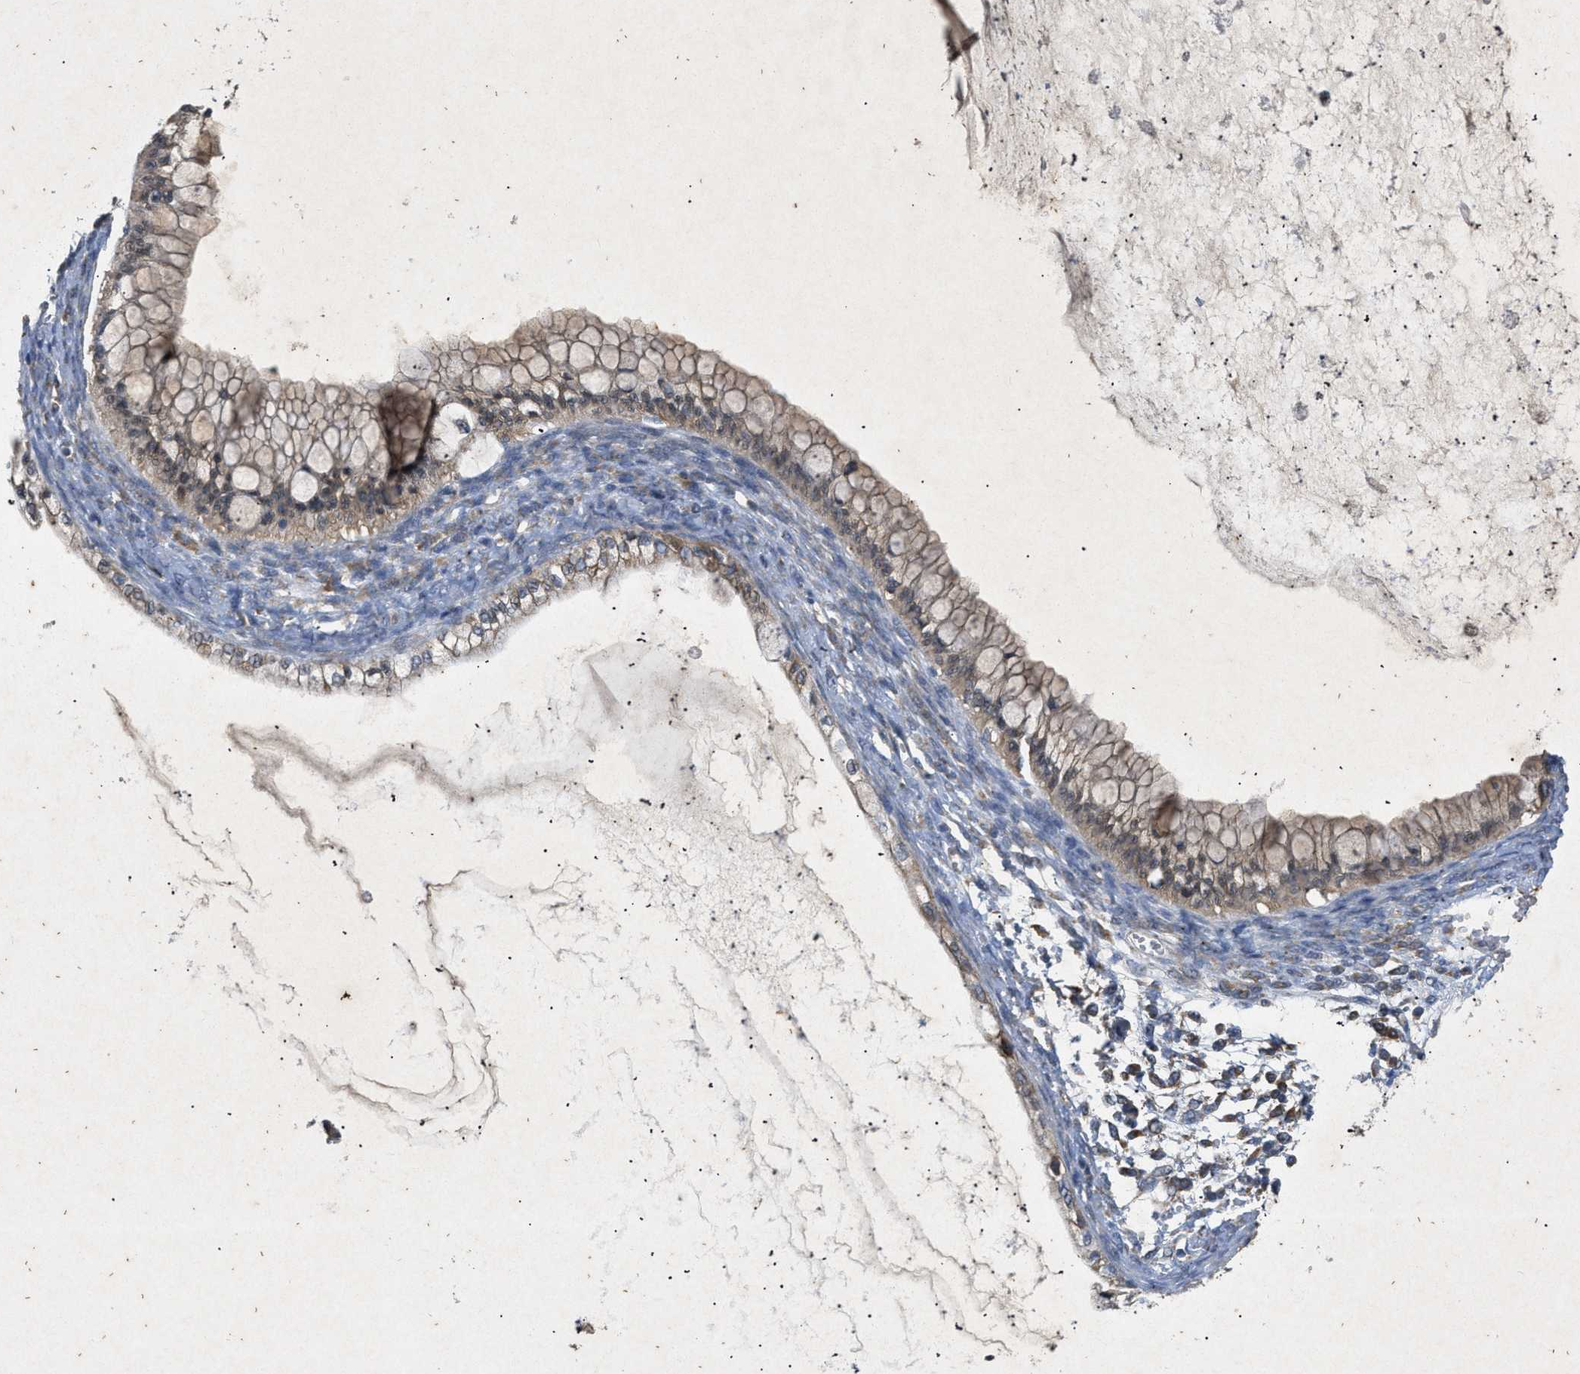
{"staining": {"intensity": "moderate", "quantity": ">75%", "location": "cytoplasmic/membranous"}, "tissue": "ovarian cancer", "cell_type": "Tumor cells", "image_type": "cancer", "snomed": [{"axis": "morphology", "description": "Cystadenocarcinoma, mucinous, NOS"}, {"axis": "topography", "description": "Ovary"}], "caption": "About >75% of tumor cells in human ovarian cancer (mucinous cystadenocarcinoma) display moderate cytoplasmic/membranous protein expression as visualized by brown immunohistochemical staining.", "gene": "PRKG2", "patient": {"sex": "female", "age": 57}}